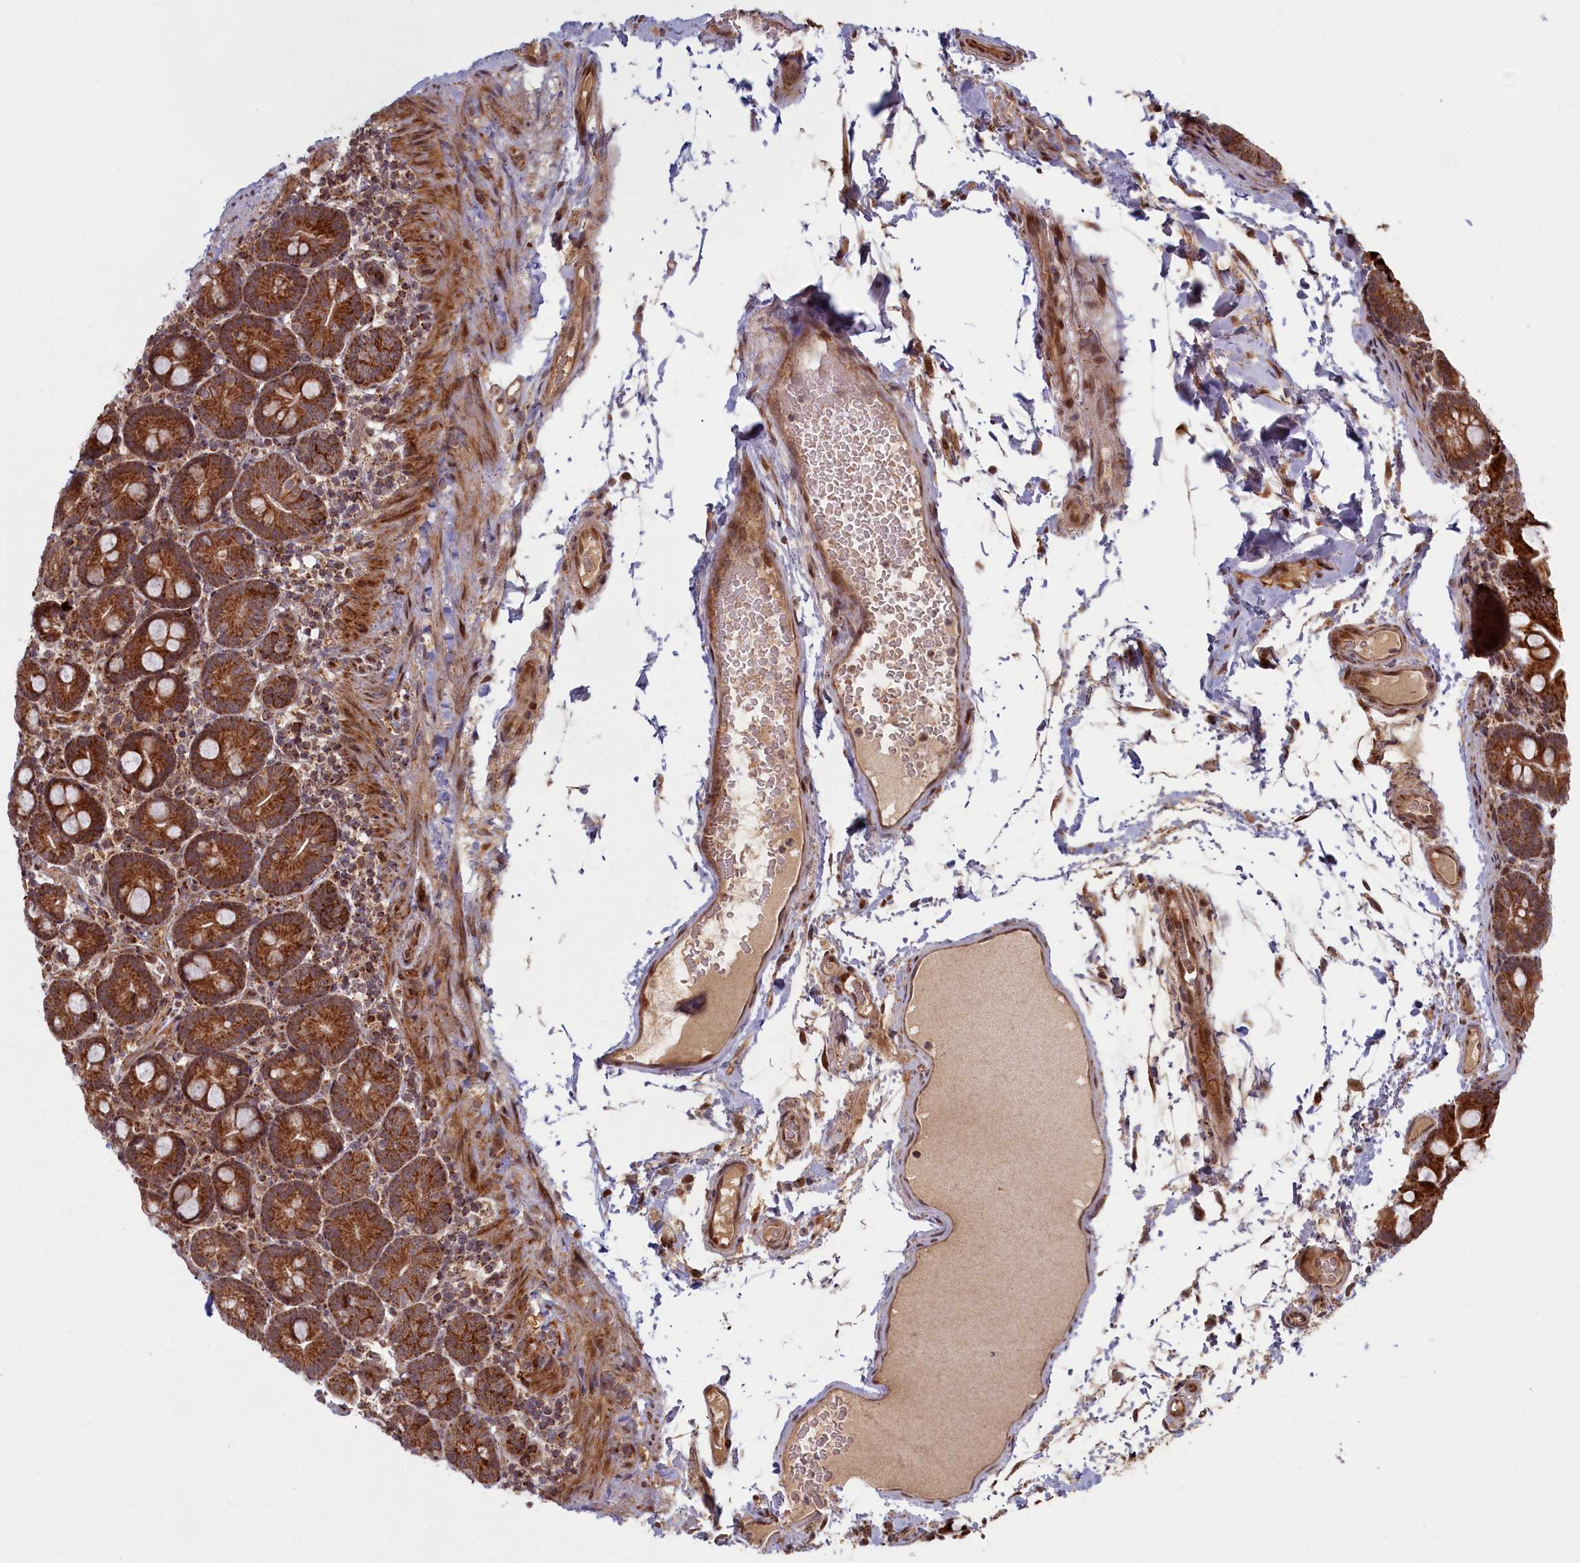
{"staining": {"intensity": "strong", "quantity": ">75%", "location": "cytoplasmic/membranous"}, "tissue": "small intestine", "cell_type": "Glandular cells", "image_type": "normal", "snomed": [{"axis": "morphology", "description": "Normal tissue, NOS"}, {"axis": "topography", "description": "Small intestine"}], "caption": "Small intestine stained with a brown dye exhibits strong cytoplasmic/membranous positive expression in approximately >75% of glandular cells.", "gene": "PLA2G10", "patient": {"sex": "female", "age": 68}}